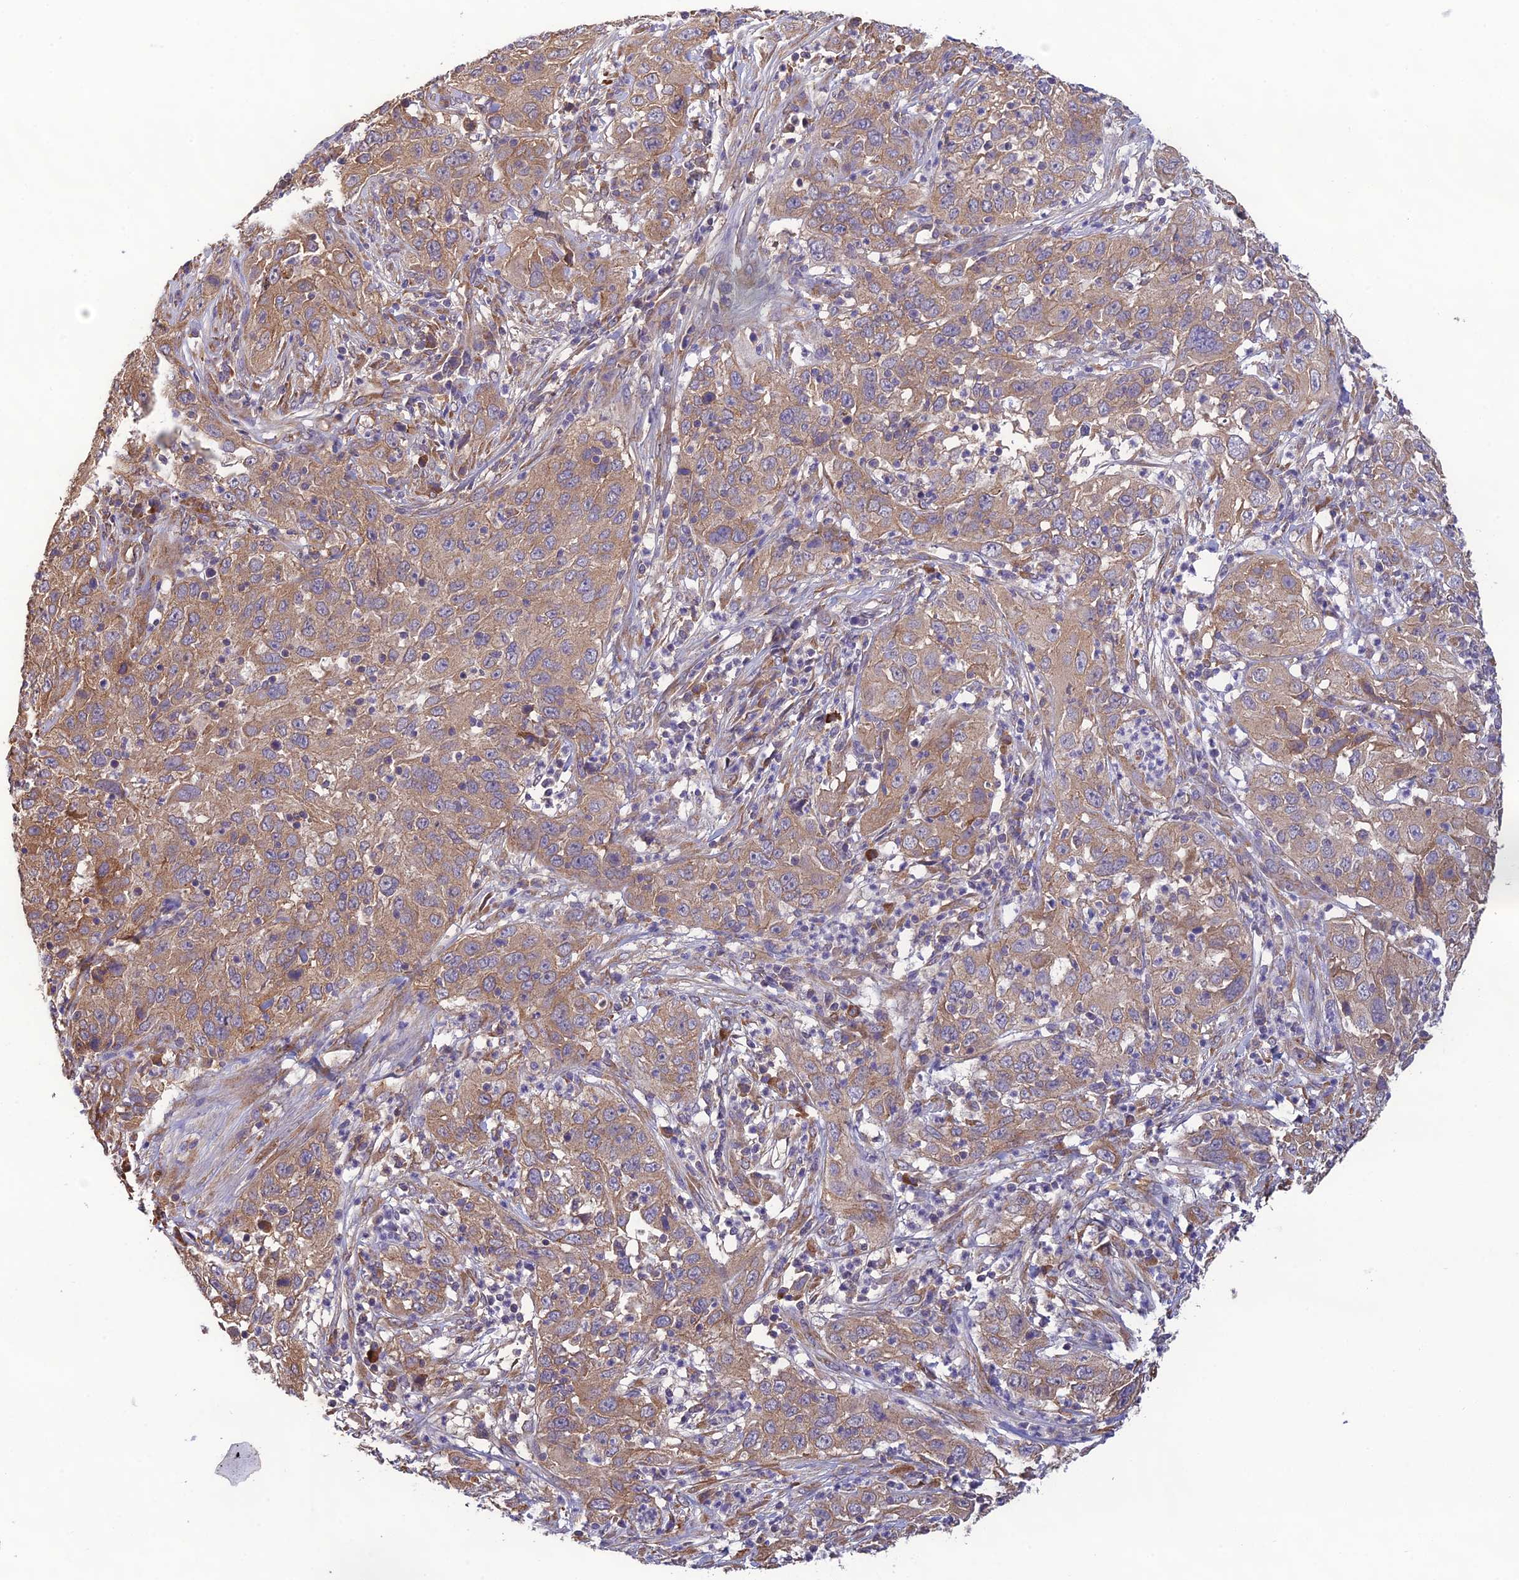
{"staining": {"intensity": "moderate", "quantity": ">75%", "location": "cytoplasmic/membranous"}, "tissue": "cervical cancer", "cell_type": "Tumor cells", "image_type": "cancer", "snomed": [{"axis": "morphology", "description": "Squamous cell carcinoma, NOS"}, {"axis": "topography", "description": "Cervix"}], "caption": "An image of cervical cancer (squamous cell carcinoma) stained for a protein reveals moderate cytoplasmic/membranous brown staining in tumor cells. The staining was performed using DAB, with brown indicating positive protein expression. Nuclei are stained blue with hematoxylin.", "gene": "MRNIP", "patient": {"sex": "female", "age": 32}}